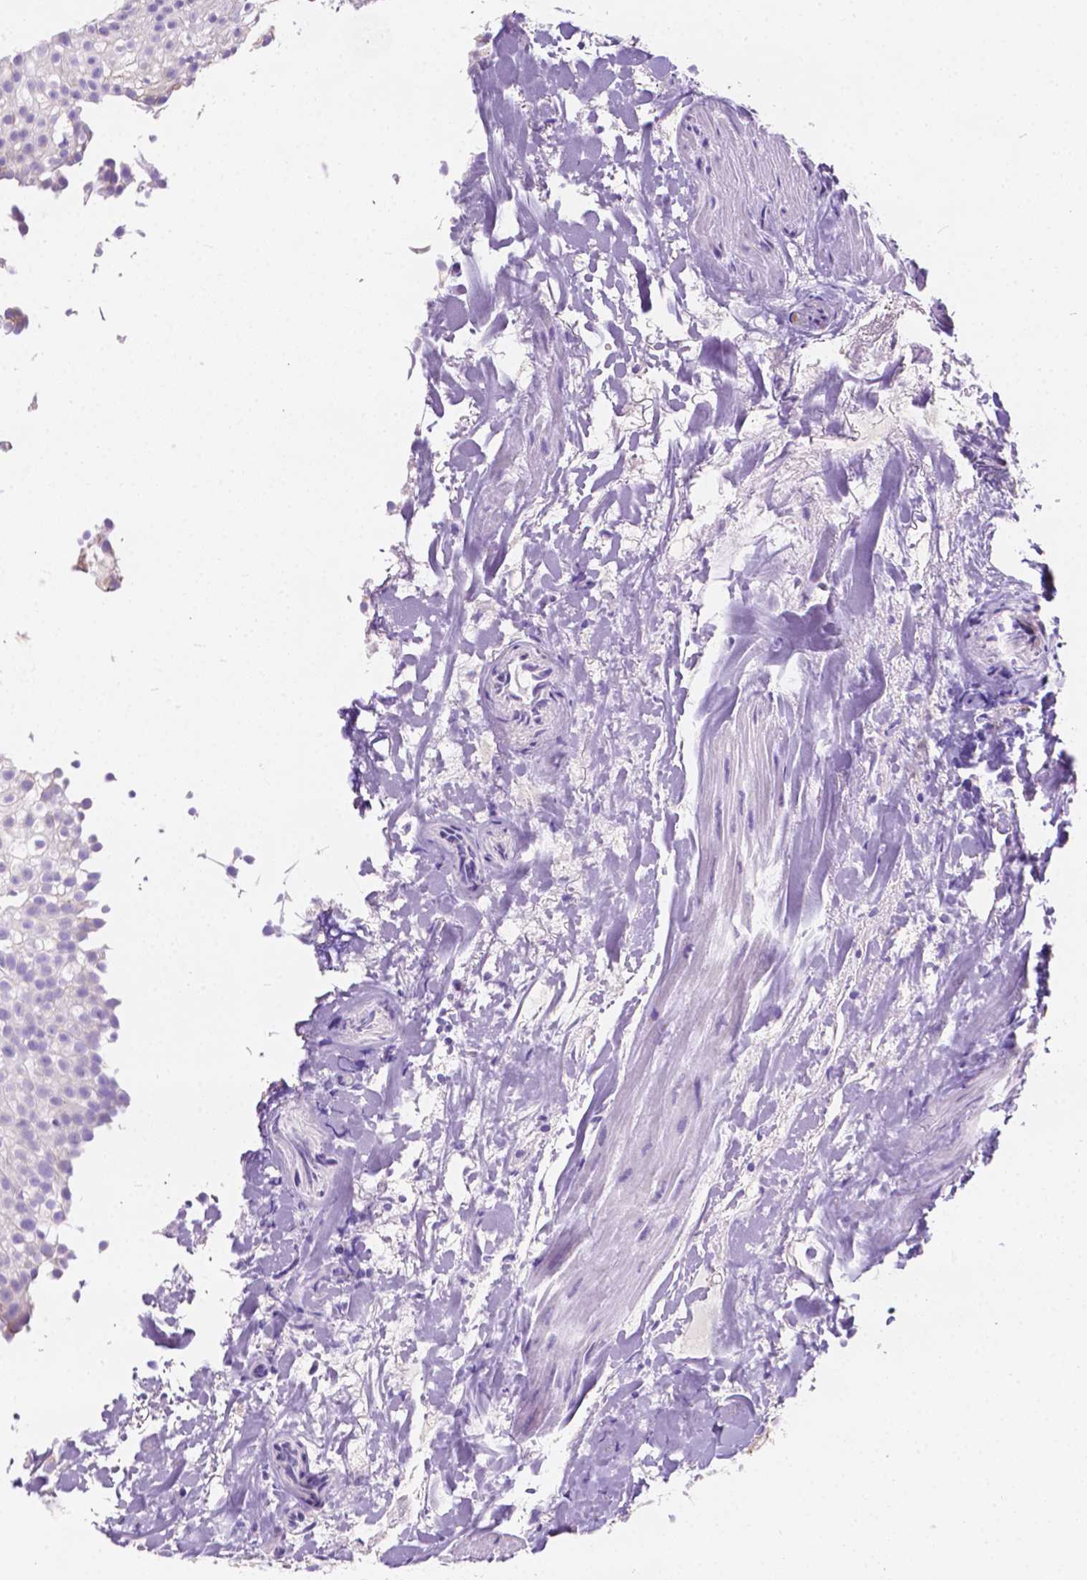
{"staining": {"intensity": "negative", "quantity": "none", "location": "none"}, "tissue": "urothelial cancer", "cell_type": "Tumor cells", "image_type": "cancer", "snomed": [{"axis": "morphology", "description": "Urothelial carcinoma, Low grade"}, {"axis": "topography", "description": "Urinary bladder"}], "caption": "The micrograph shows no significant staining in tumor cells of urothelial carcinoma (low-grade).", "gene": "GNAO1", "patient": {"sex": "male", "age": 70}}